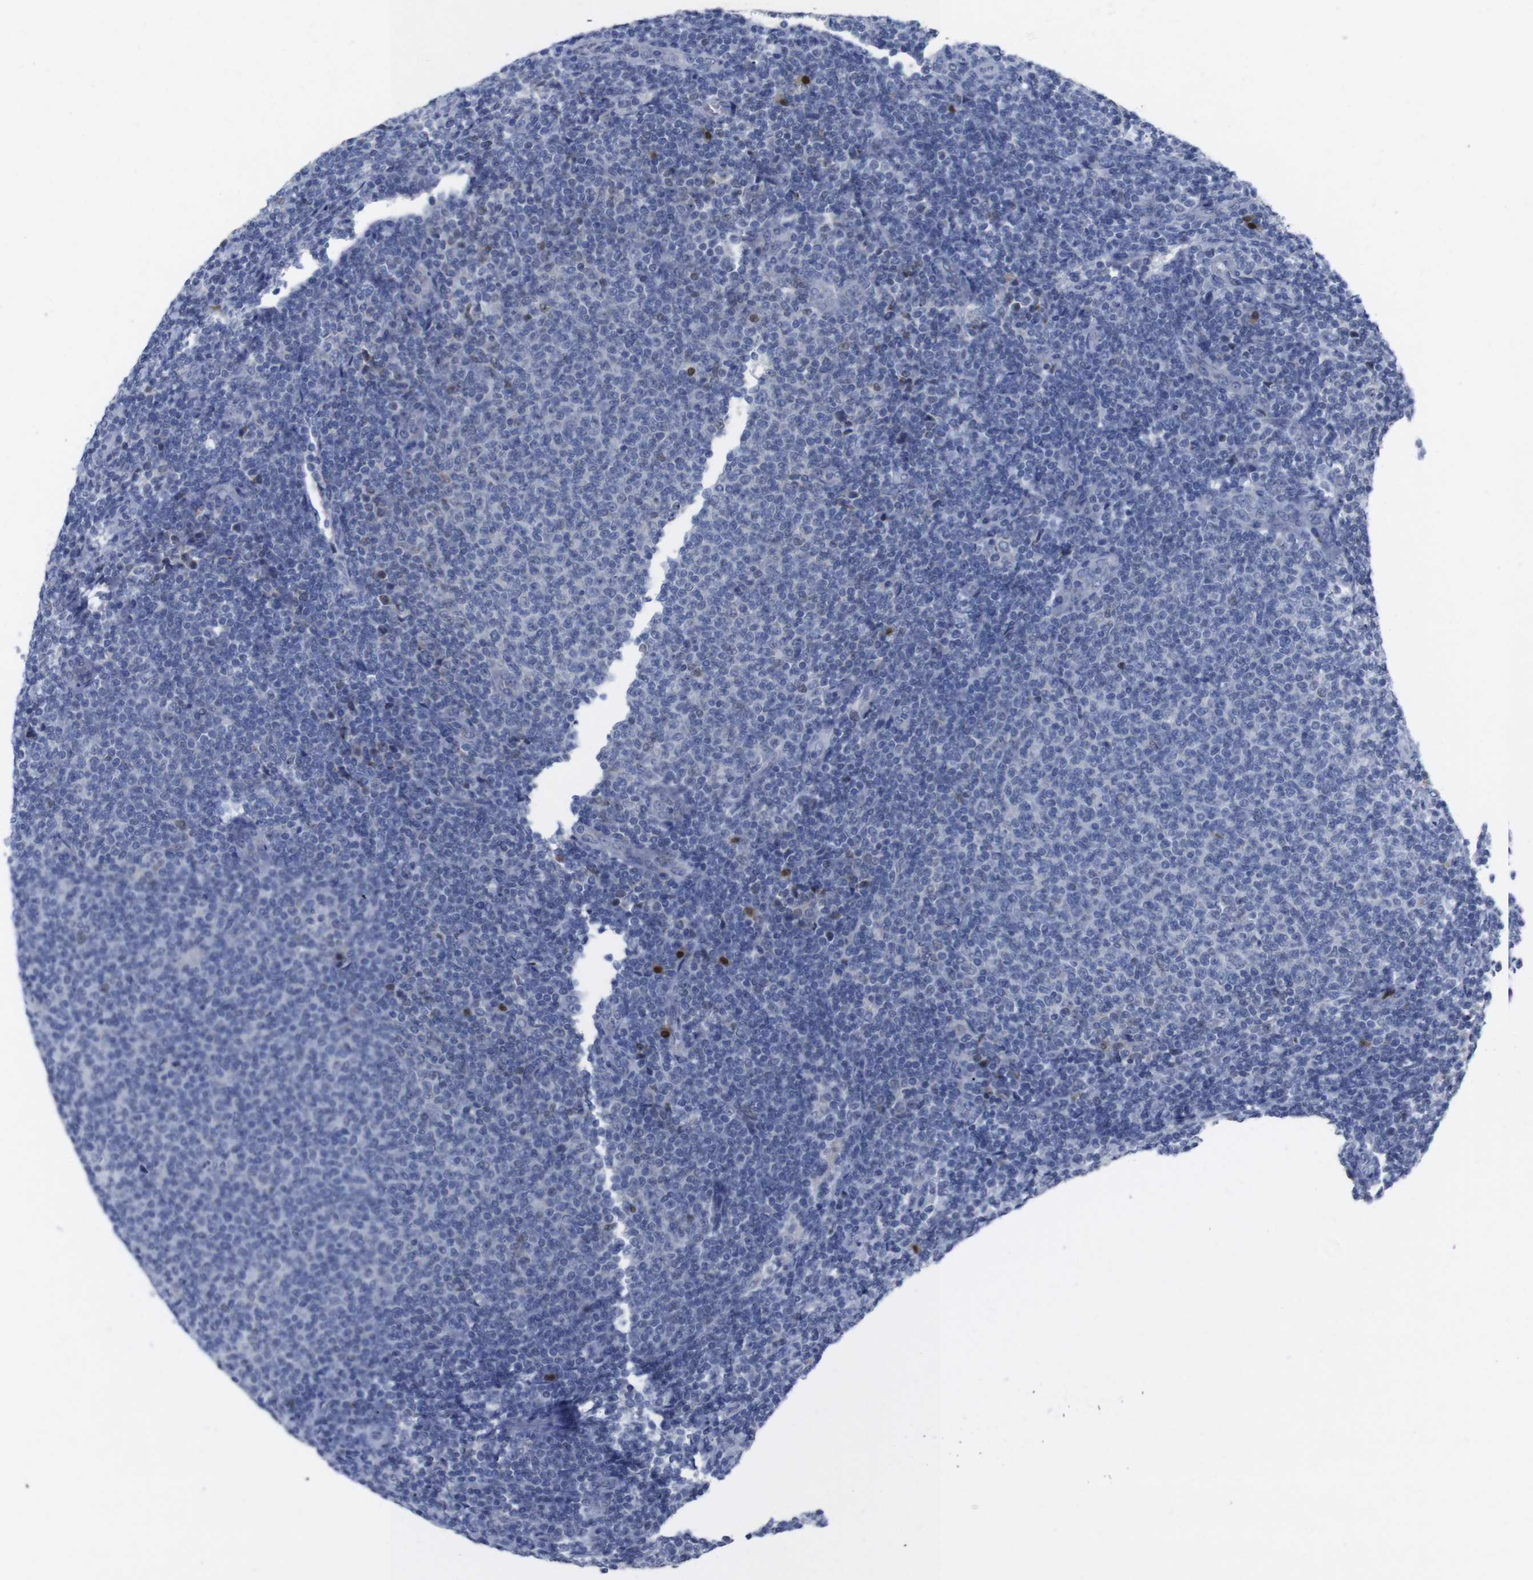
{"staining": {"intensity": "negative", "quantity": "none", "location": "none"}, "tissue": "lymphoma", "cell_type": "Tumor cells", "image_type": "cancer", "snomed": [{"axis": "morphology", "description": "Malignant lymphoma, non-Hodgkin's type, Low grade"}, {"axis": "topography", "description": "Lymph node"}], "caption": "Histopathology image shows no protein staining in tumor cells of low-grade malignant lymphoma, non-Hodgkin's type tissue.", "gene": "IRF4", "patient": {"sex": "male", "age": 66}}